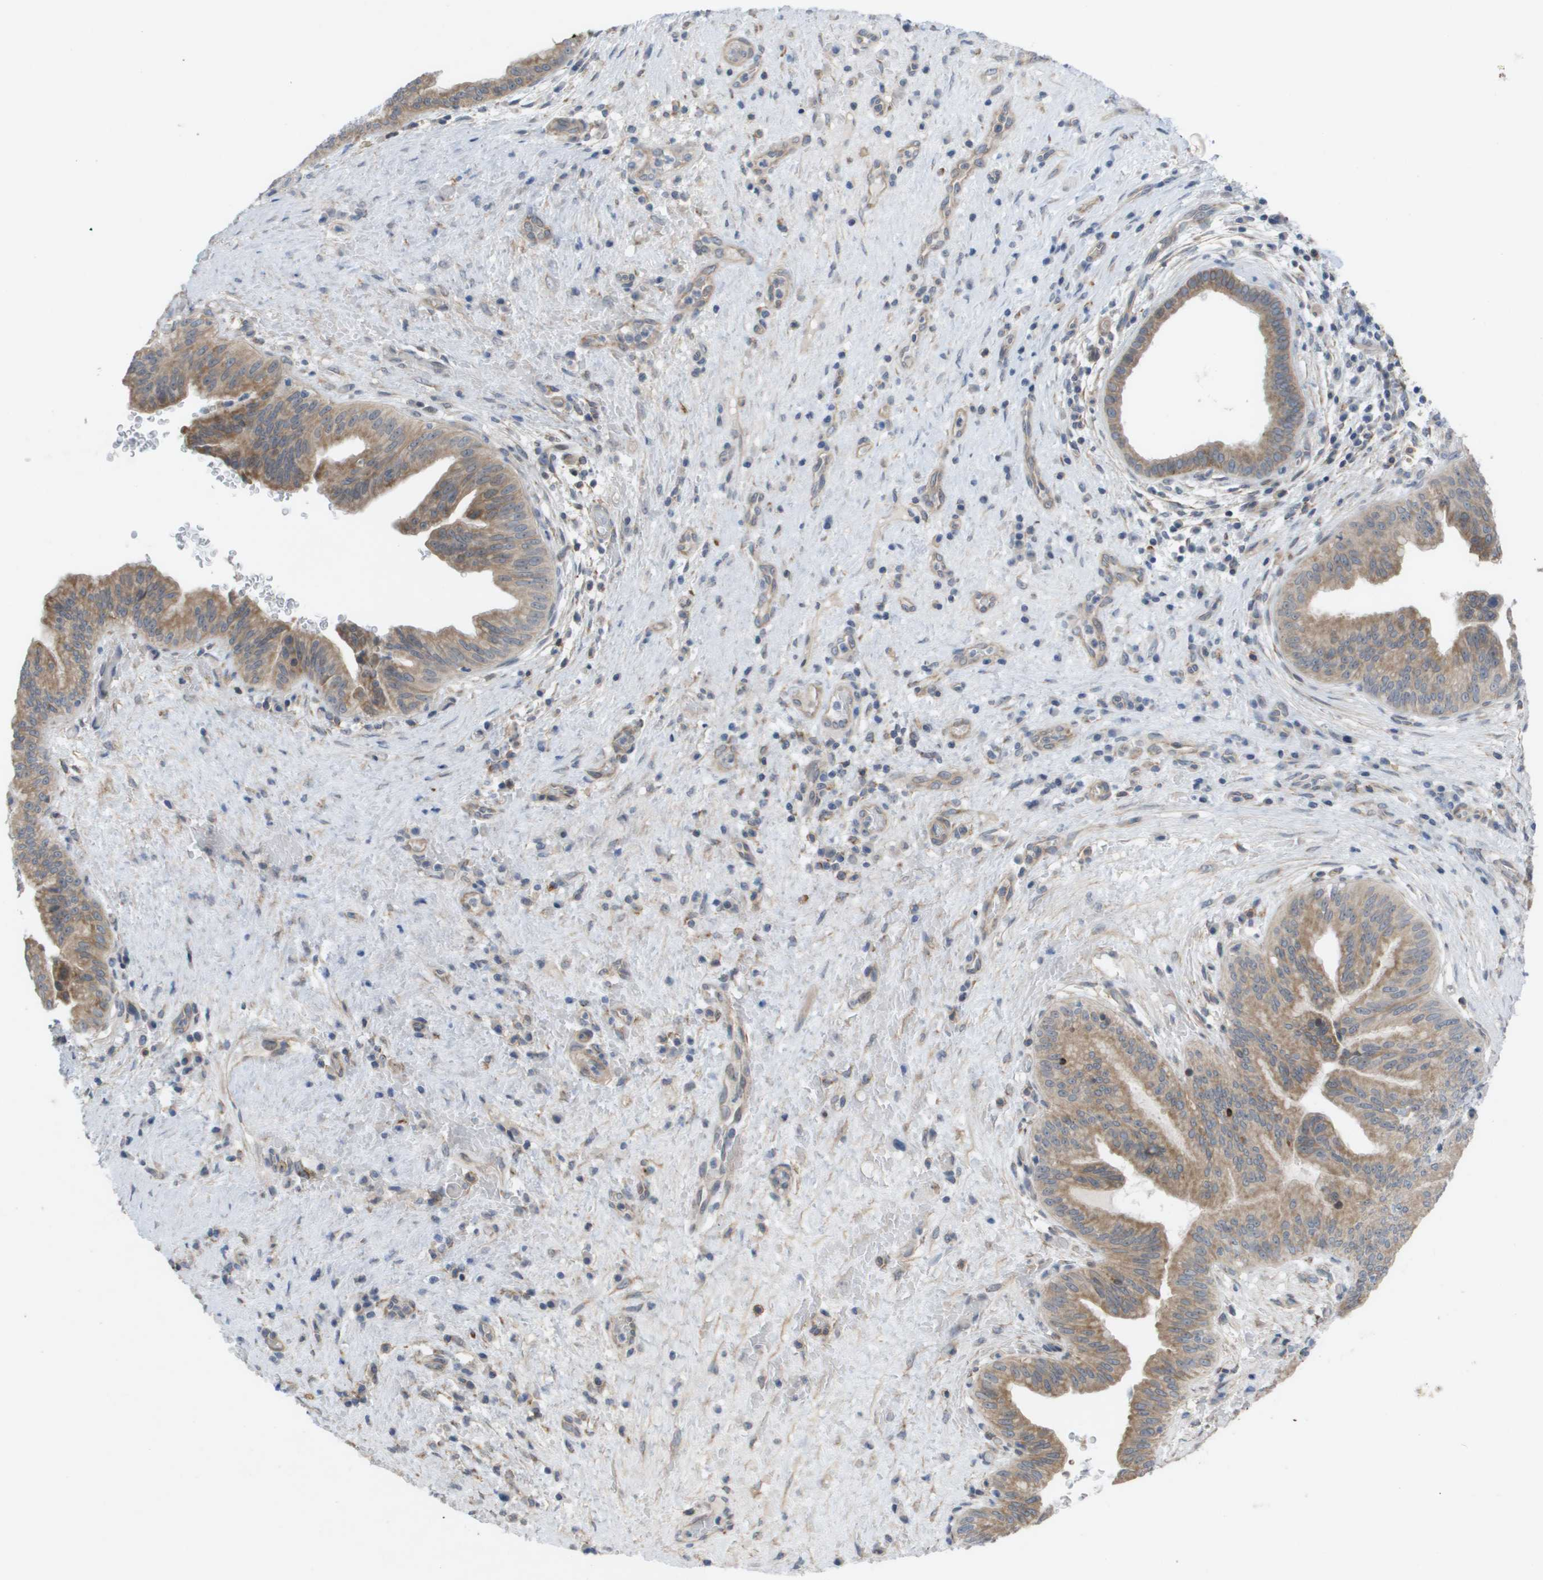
{"staining": {"intensity": "weak", "quantity": ">75%", "location": "cytoplasmic/membranous"}, "tissue": "liver cancer", "cell_type": "Tumor cells", "image_type": "cancer", "snomed": [{"axis": "morphology", "description": "Cholangiocarcinoma"}, {"axis": "topography", "description": "Liver"}], "caption": "A micrograph of cholangiocarcinoma (liver) stained for a protein shows weak cytoplasmic/membranous brown staining in tumor cells.", "gene": "MTARC2", "patient": {"sex": "female", "age": 38}}